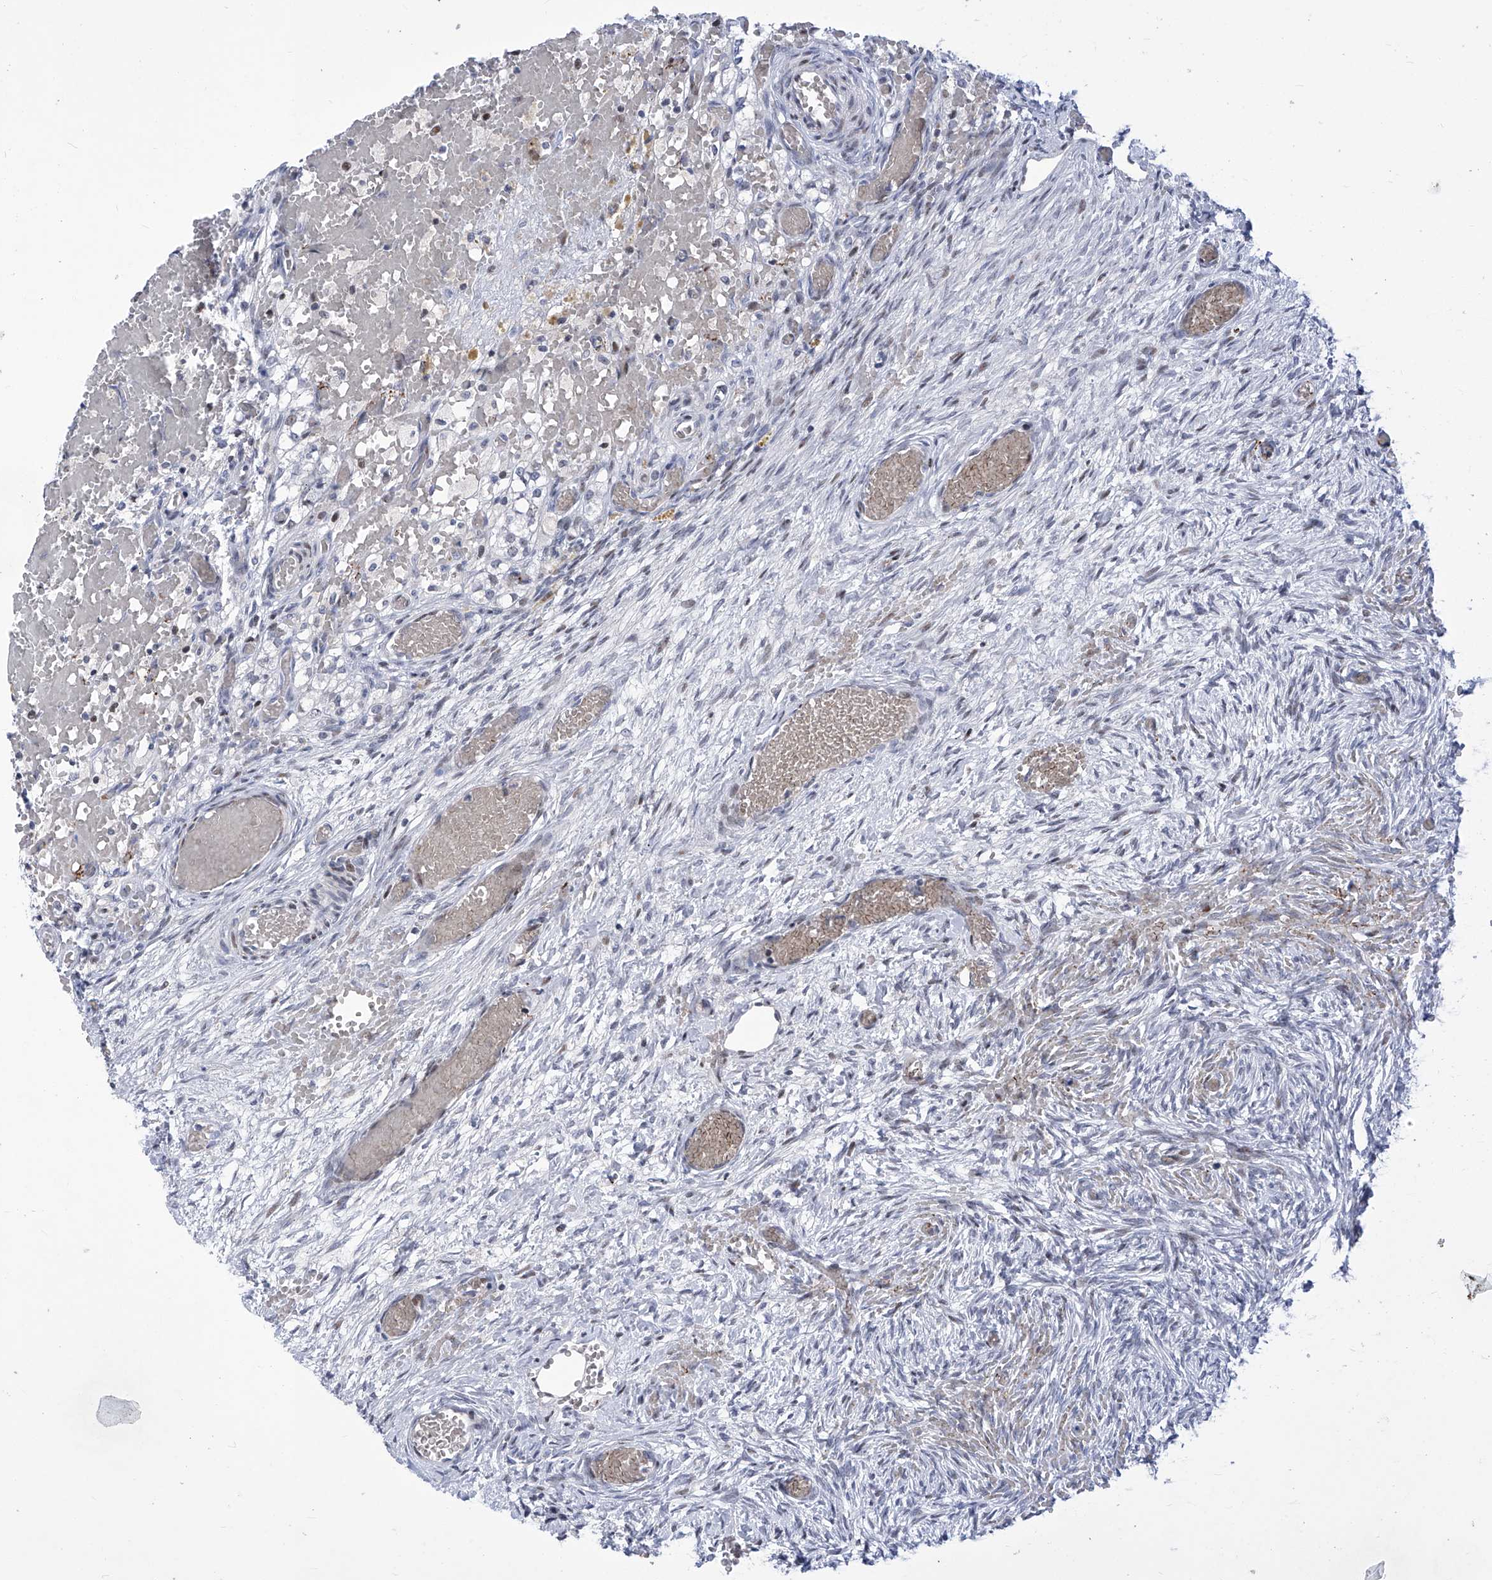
{"staining": {"intensity": "negative", "quantity": "none", "location": "none"}, "tissue": "ovary", "cell_type": "Ovarian stroma cells", "image_type": "normal", "snomed": [{"axis": "morphology", "description": "Adenocarcinoma, NOS"}, {"axis": "topography", "description": "Endometrium"}], "caption": "This is a photomicrograph of IHC staining of normal ovary, which shows no staining in ovarian stroma cells. (DAB (3,3'-diaminobenzidine) immunohistochemistry with hematoxylin counter stain).", "gene": "NUFIP1", "patient": {"sex": "female", "age": 32}}